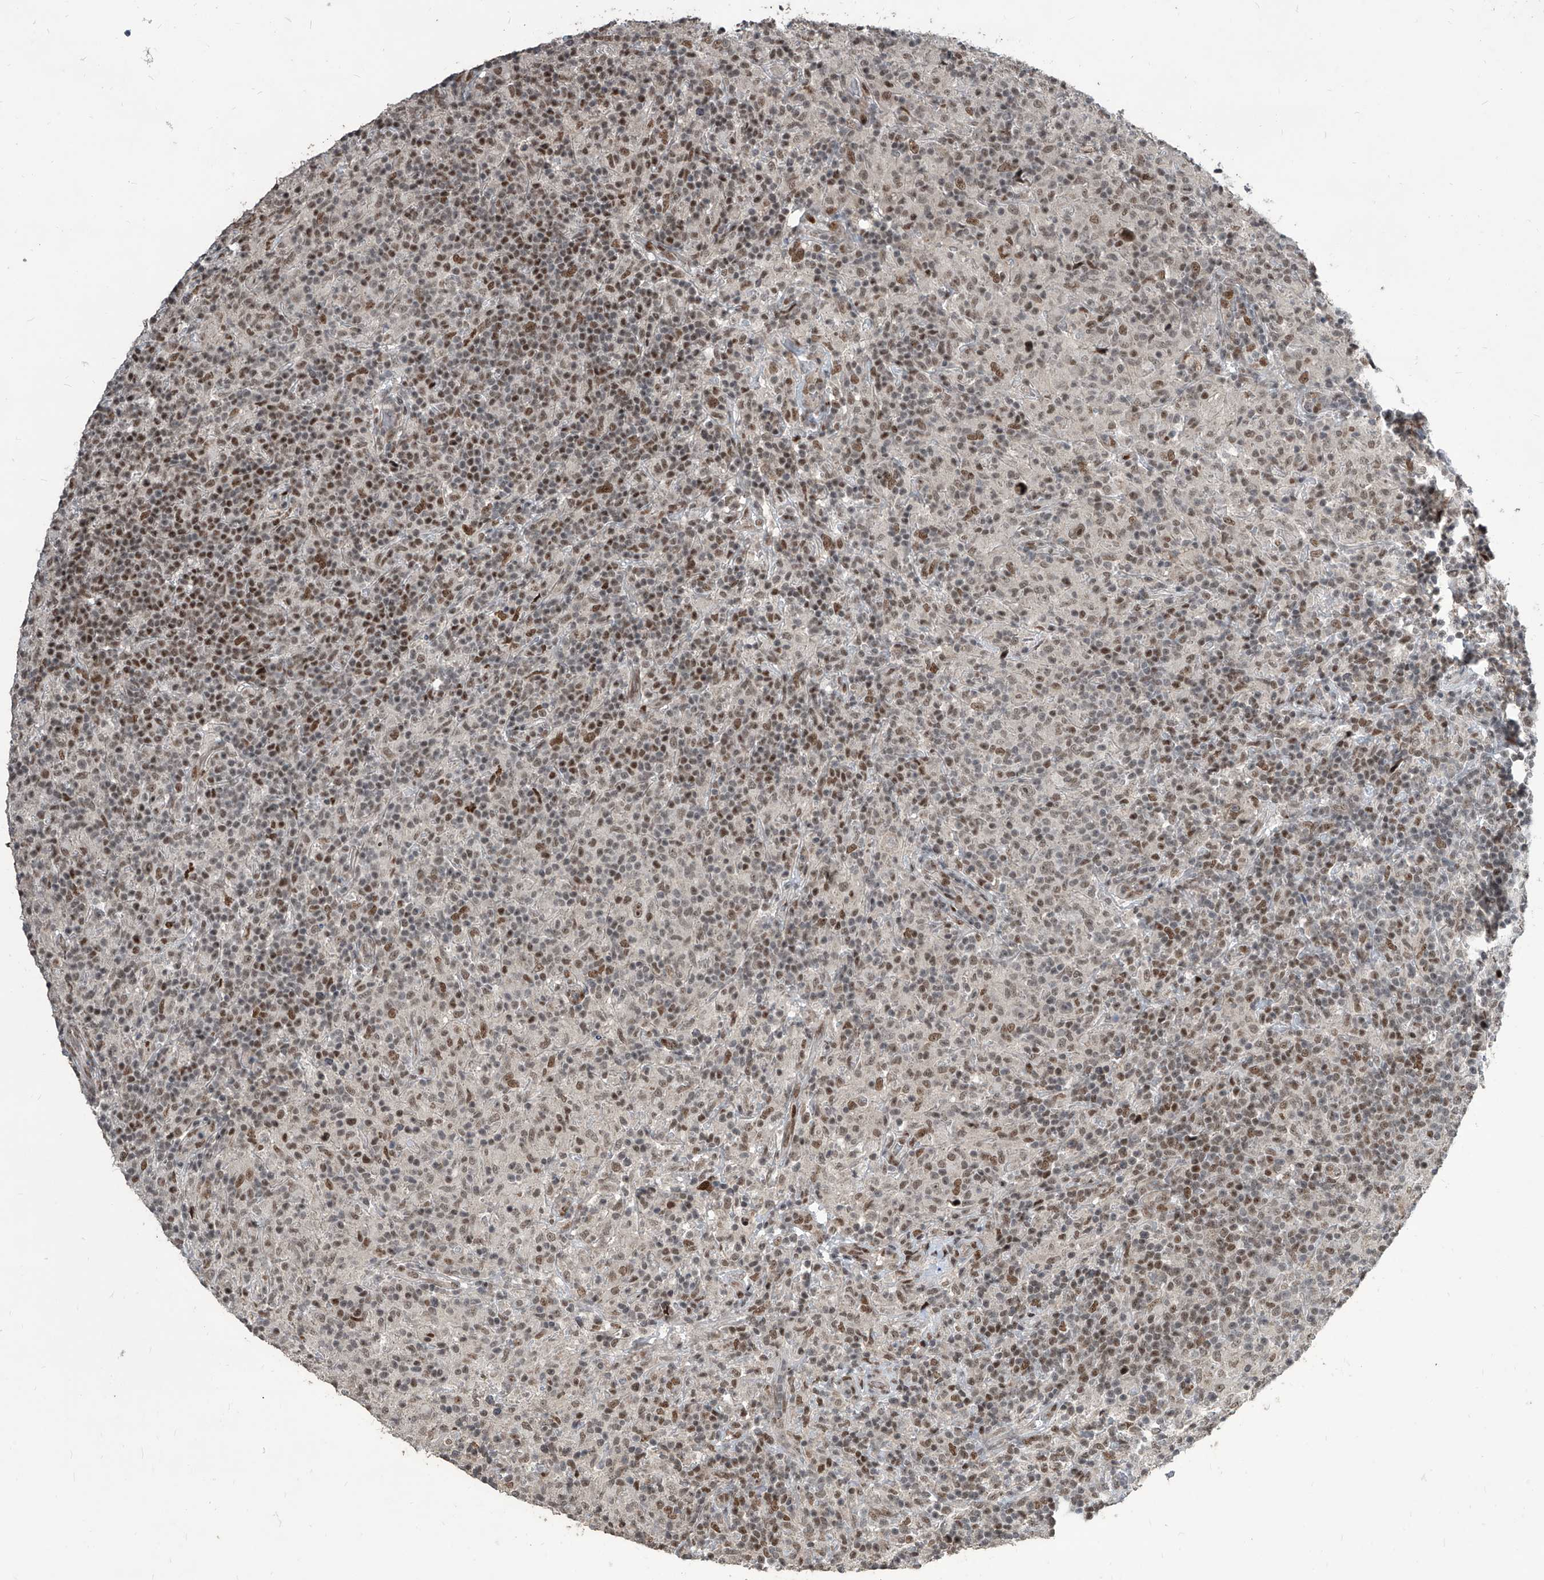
{"staining": {"intensity": "moderate", "quantity": "25%-75%", "location": "nuclear"}, "tissue": "lymphoma", "cell_type": "Tumor cells", "image_type": "cancer", "snomed": [{"axis": "morphology", "description": "Hodgkin's disease, NOS"}, {"axis": "topography", "description": "Lymph node"}], "caption": "The micrograph demonstrates a brown stain indicating the presence of a protein in the nuclear of tumor cells in Hodgkin's disease.", "gene": "IRF2", "patient": {"sex": "male", "age": 70}}